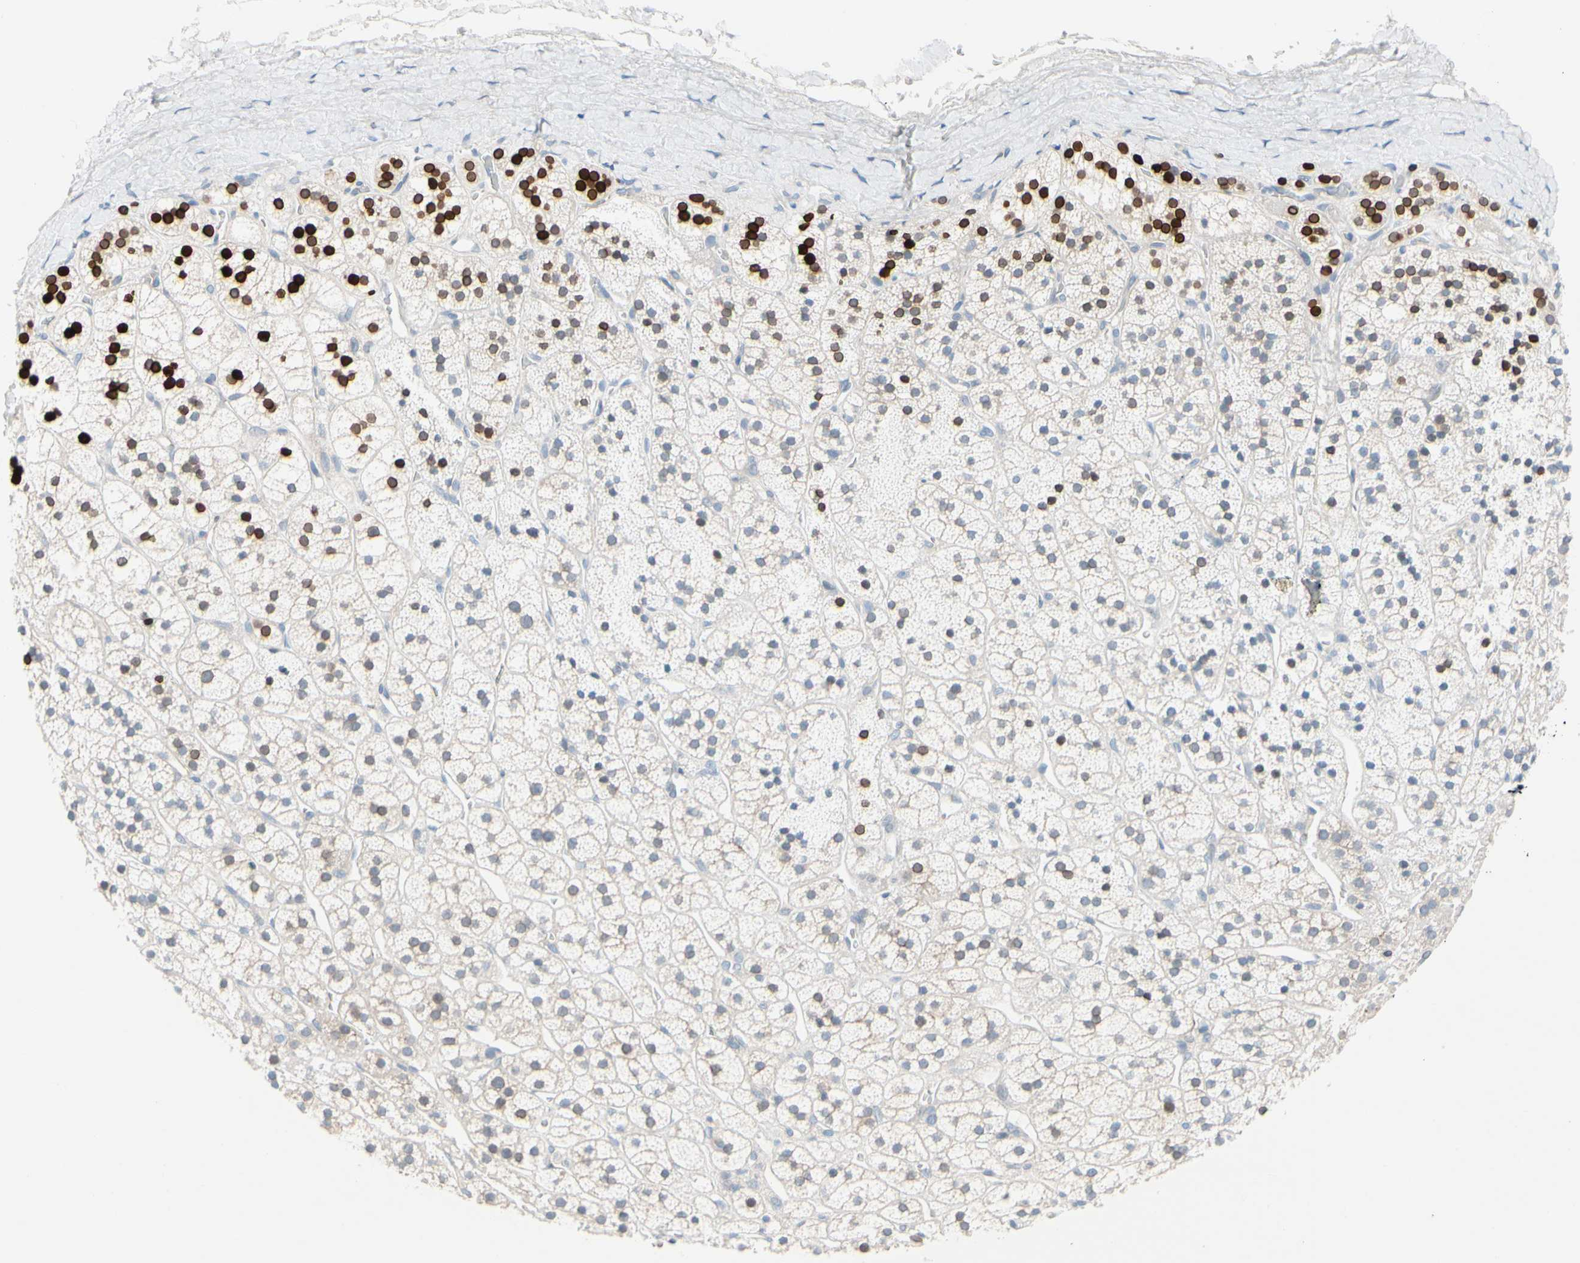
{"staining": {"intensity": "strong", "quantity": "<25%", "location": "cytoplasmic/membranous,nuclear"}, "tissue": "adrenal gland", "cell_type": "Glandular cells", "image_type": "normal", "snomed": [{"axis": "morphology", "description": "Normal tissue, NOS"}, {"axis": "topography", "description": "Adrenal gland"}], "caption": "Immunohistochemistry (IHC) (DAB) staining of unremarkable adrenal gland displays strong cytoplasmic/membranous,nuclear protein expression in approximately <25% of glandular cells.", "gene": "ZNF132", "patient": {"sex": "male", "age": 56}}